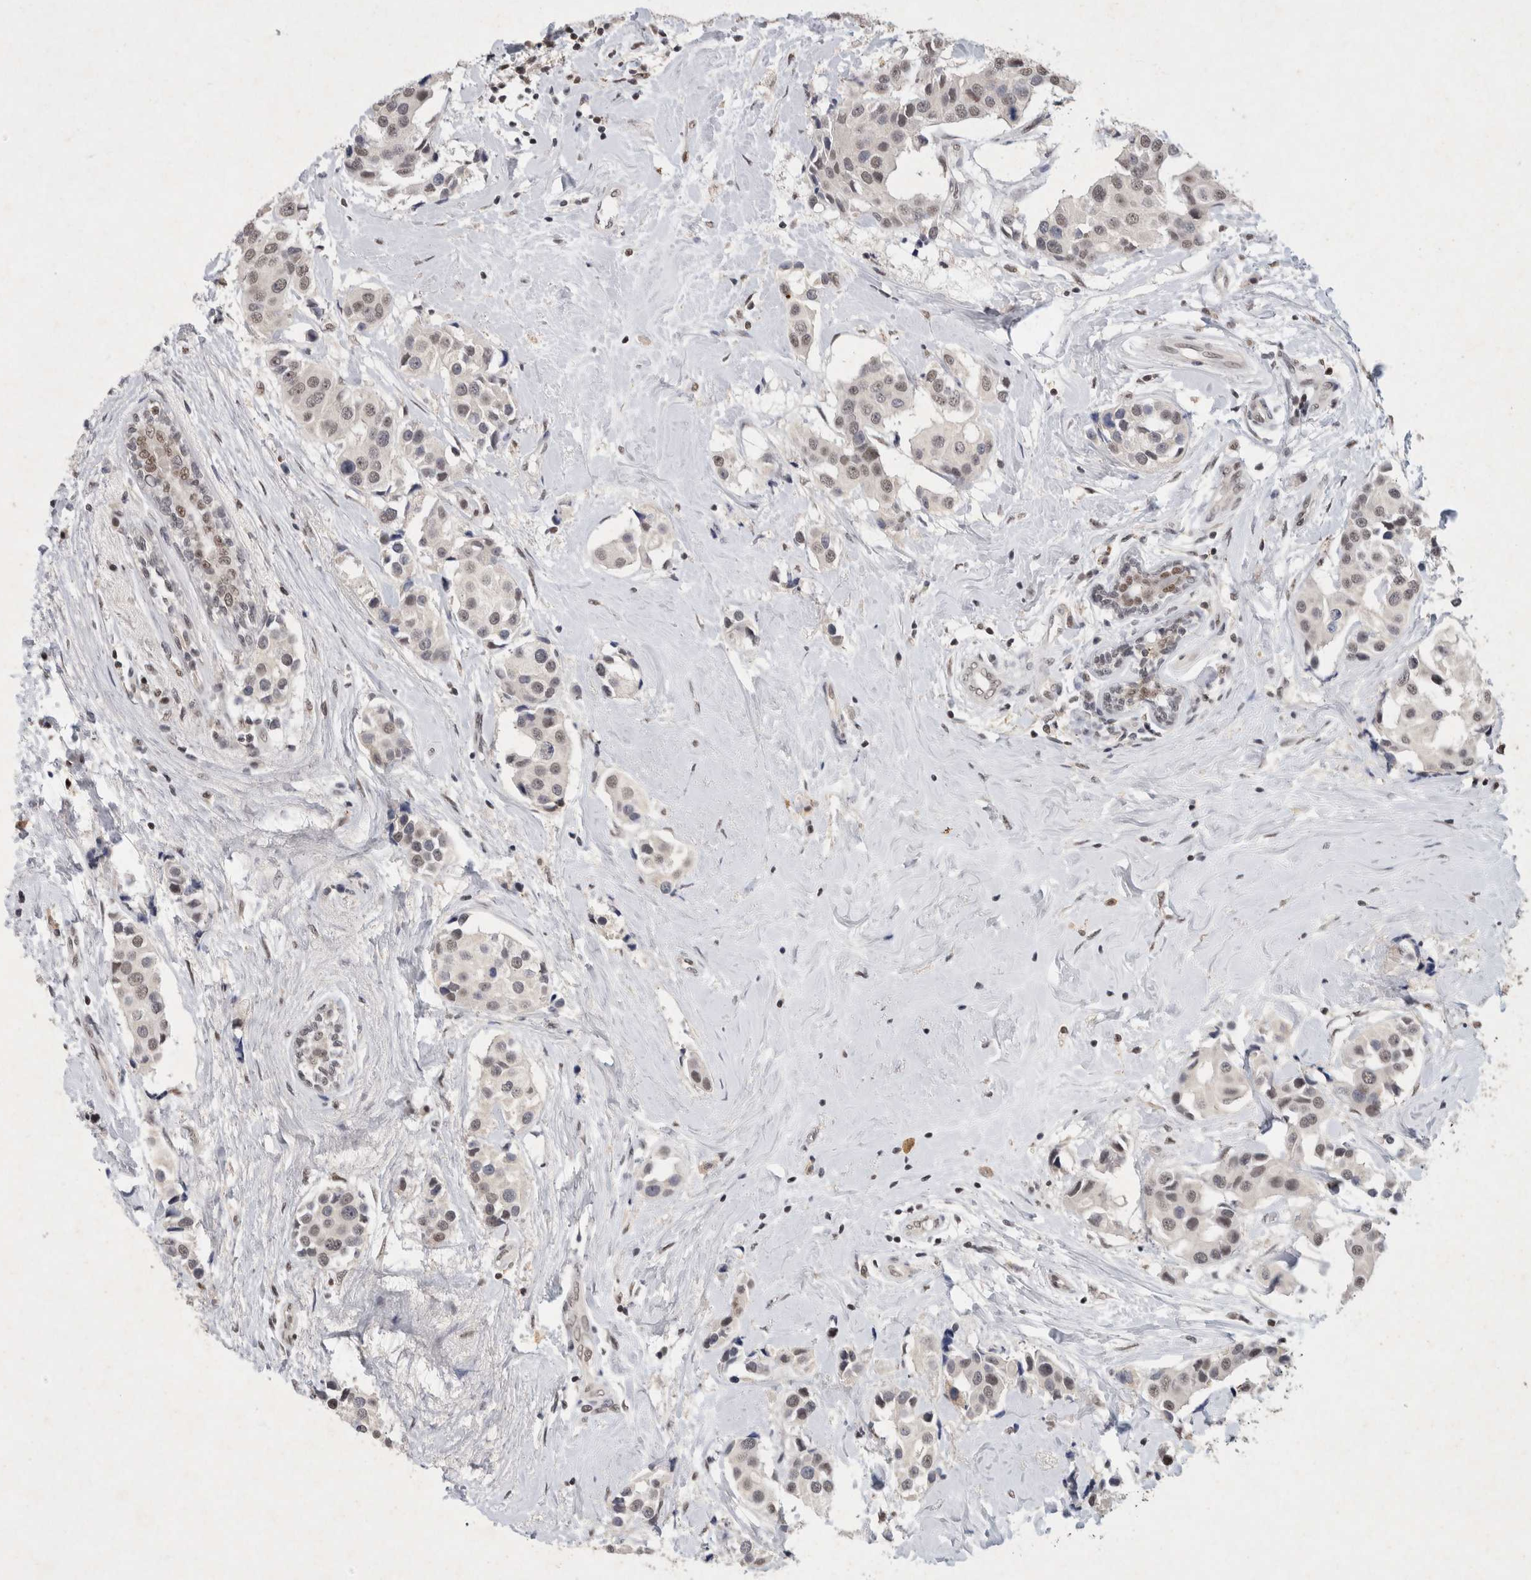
{"staining": {"intensity": "weak", "quantity": ">75%", "location": "nuclear"}, "tissue": "breast cancer", "cell_type": "Tumor cells", "image_type": "cancer", "snomed": [{"axis": "morphology", "description": "Normal tissue, NOS"}, {"axis": "morphology", "description": "Duct carcinoma"}, {"axis": "topography", "description": "Breast"}], "caption": "Breast invasive ductal carcinoma stained with a protein marker reveals weak staining in tumor cells.", "gene": "XRCC5", "patient": {"sex": "female", "age": 39}}